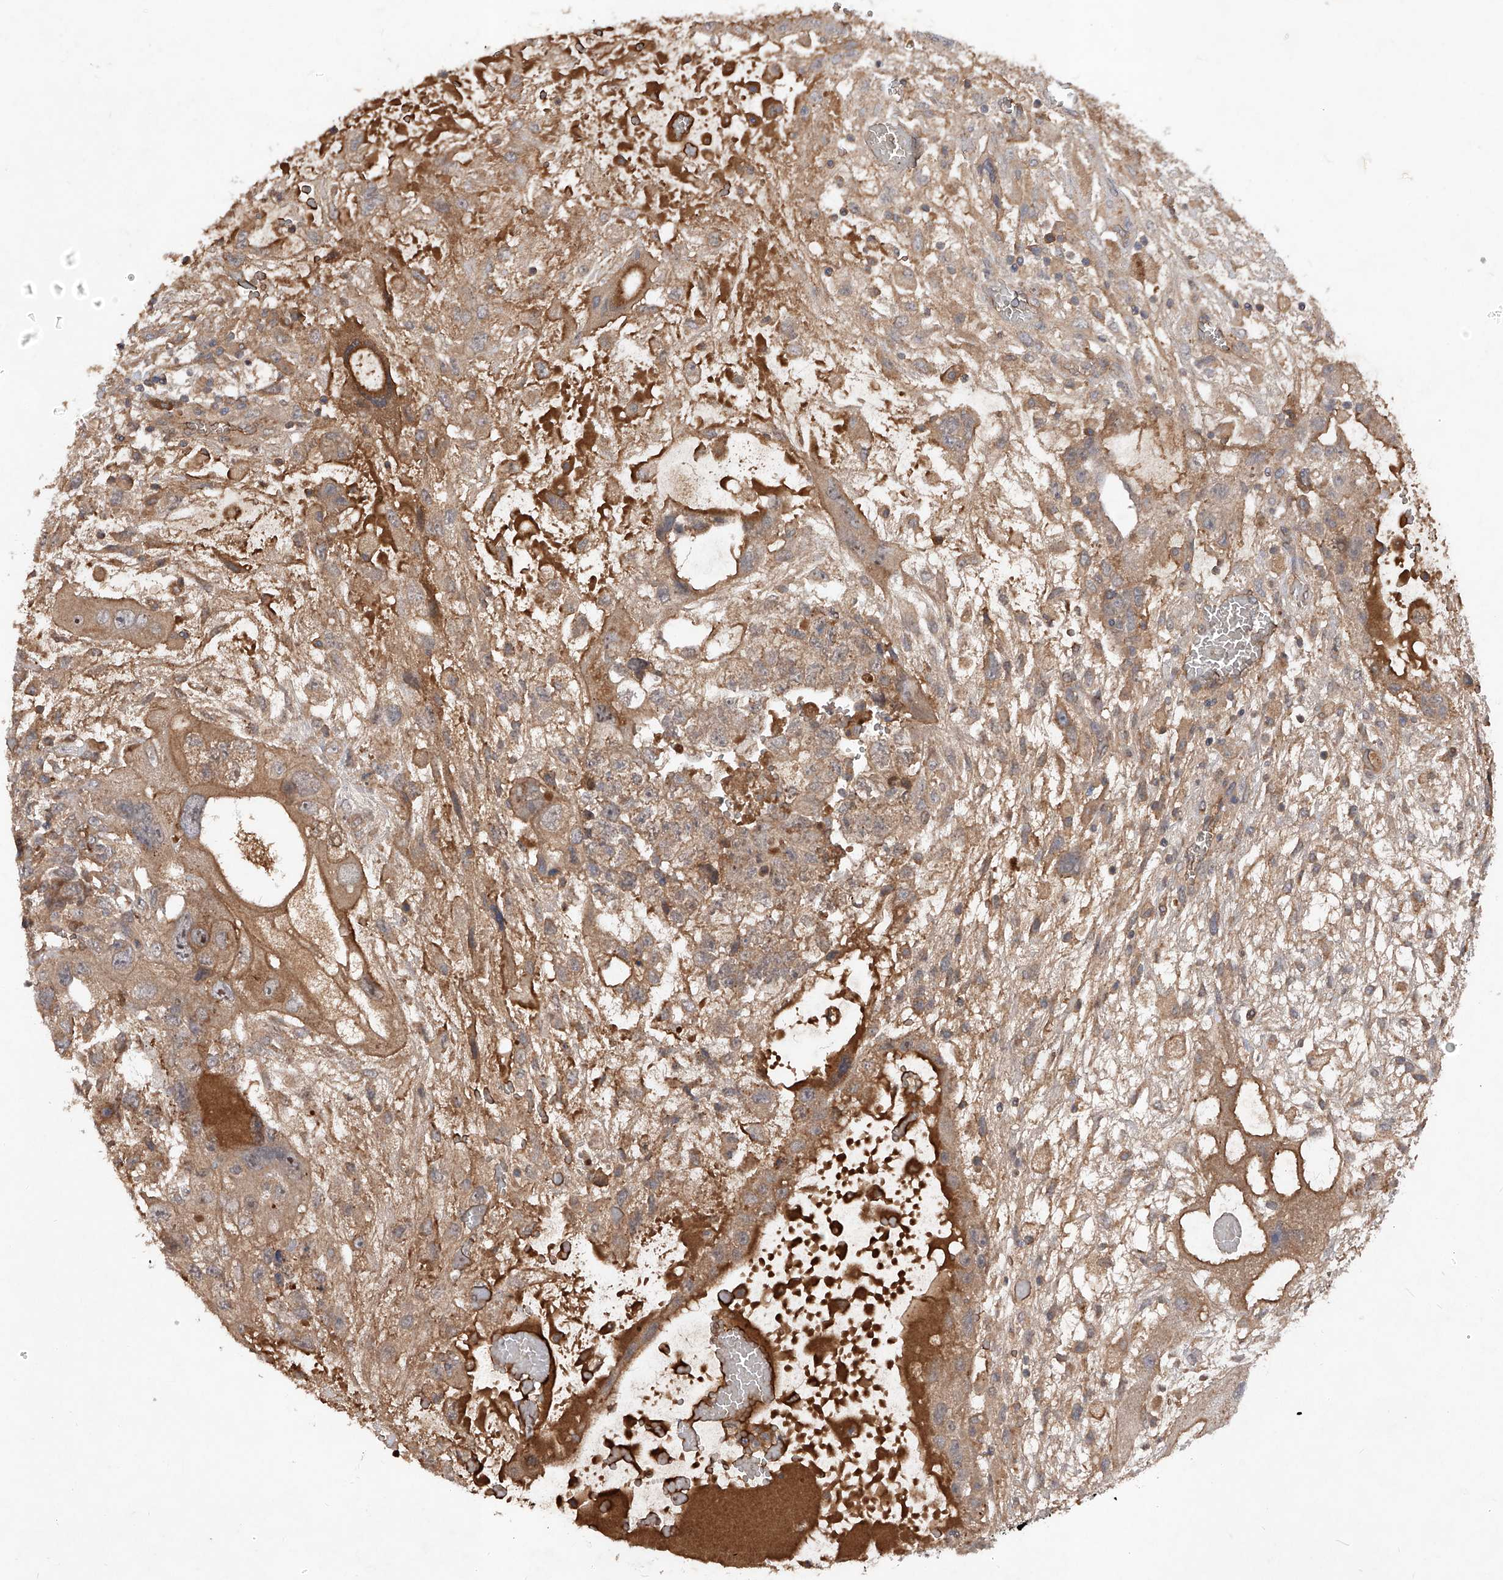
{"staining": {"intensity": "weak", "quantity": ">75%", "location": "cytoplasmic/membranous"}, "tissue": "testis cancer", "cell_type": "Tumor cells", "image_type": "cancer", "snomed": [{"axis": "morphology", "description": "Carcinoma, Embryonal, NOS"}, {"axis": "topography", "description": "Testis"}], "caption": "A brown stain labels weak cytoplasmic/membranous staining of a protein in human testis cancer (embryonal carcinoma) tumor cells. (DAB IHC with brightfield microscopy, high magnification).", "gene": "FAM135A", "patient": {"sex": "male", "age": 36}}